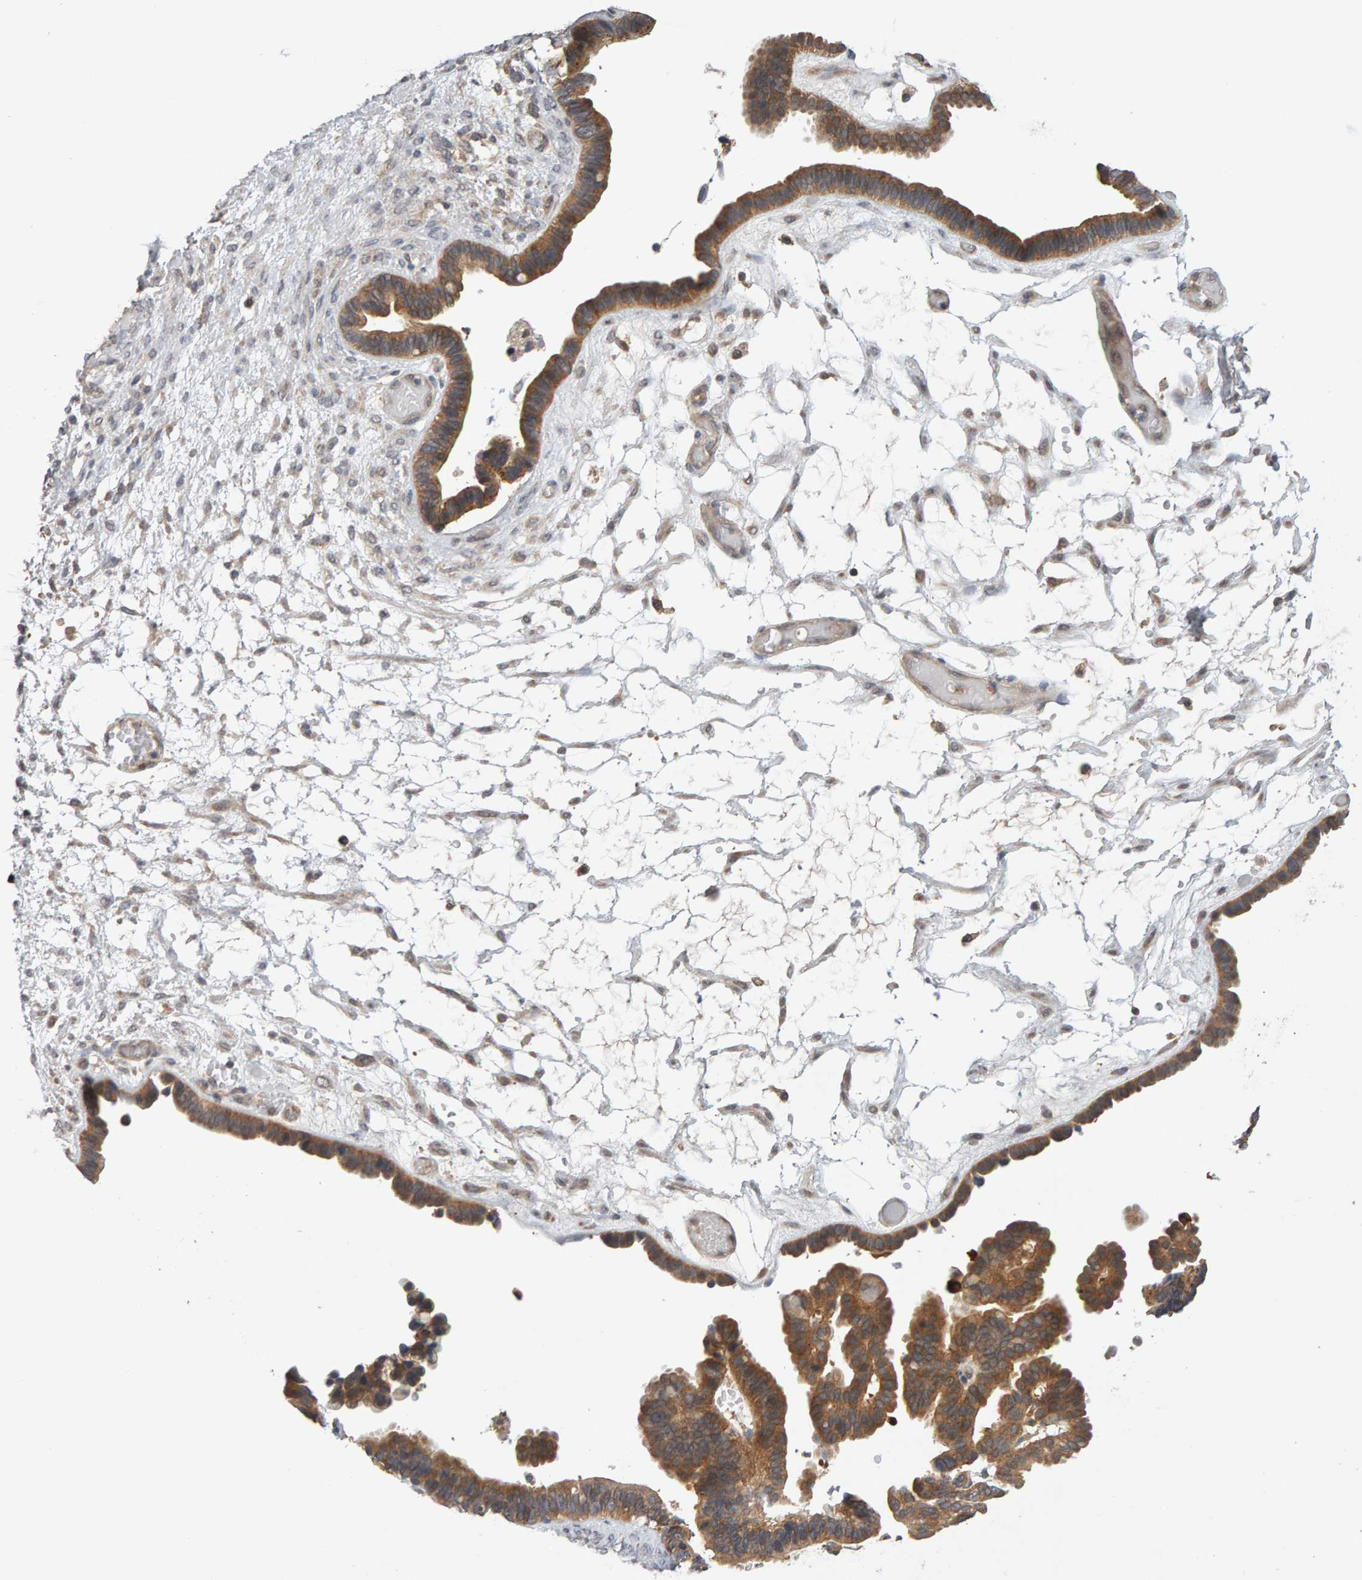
{"staining": {"intensity": "moderate", "quantity": ">75%", "location": "cytoplasmic/membranous"}, "tissue": "ovarian cancer", "cell_type": "Tumor cells", "image_type": "cancer", "snomed": [{"axis": "morphology", "description": "Cystadenocarcinoma, serous, NOS"}, {"axis": "topography", "description": "Ovary"}], "caption": "Ovarian cancer (serous cystadenocarcinoma) tissue shows moderate cytoplasmic/membranous staining in approximately >75% of tumor cells, visualized by immunohistochemistry.", "gene": "DNAJC7", "patient": {"sex": "female", "age": 56}}